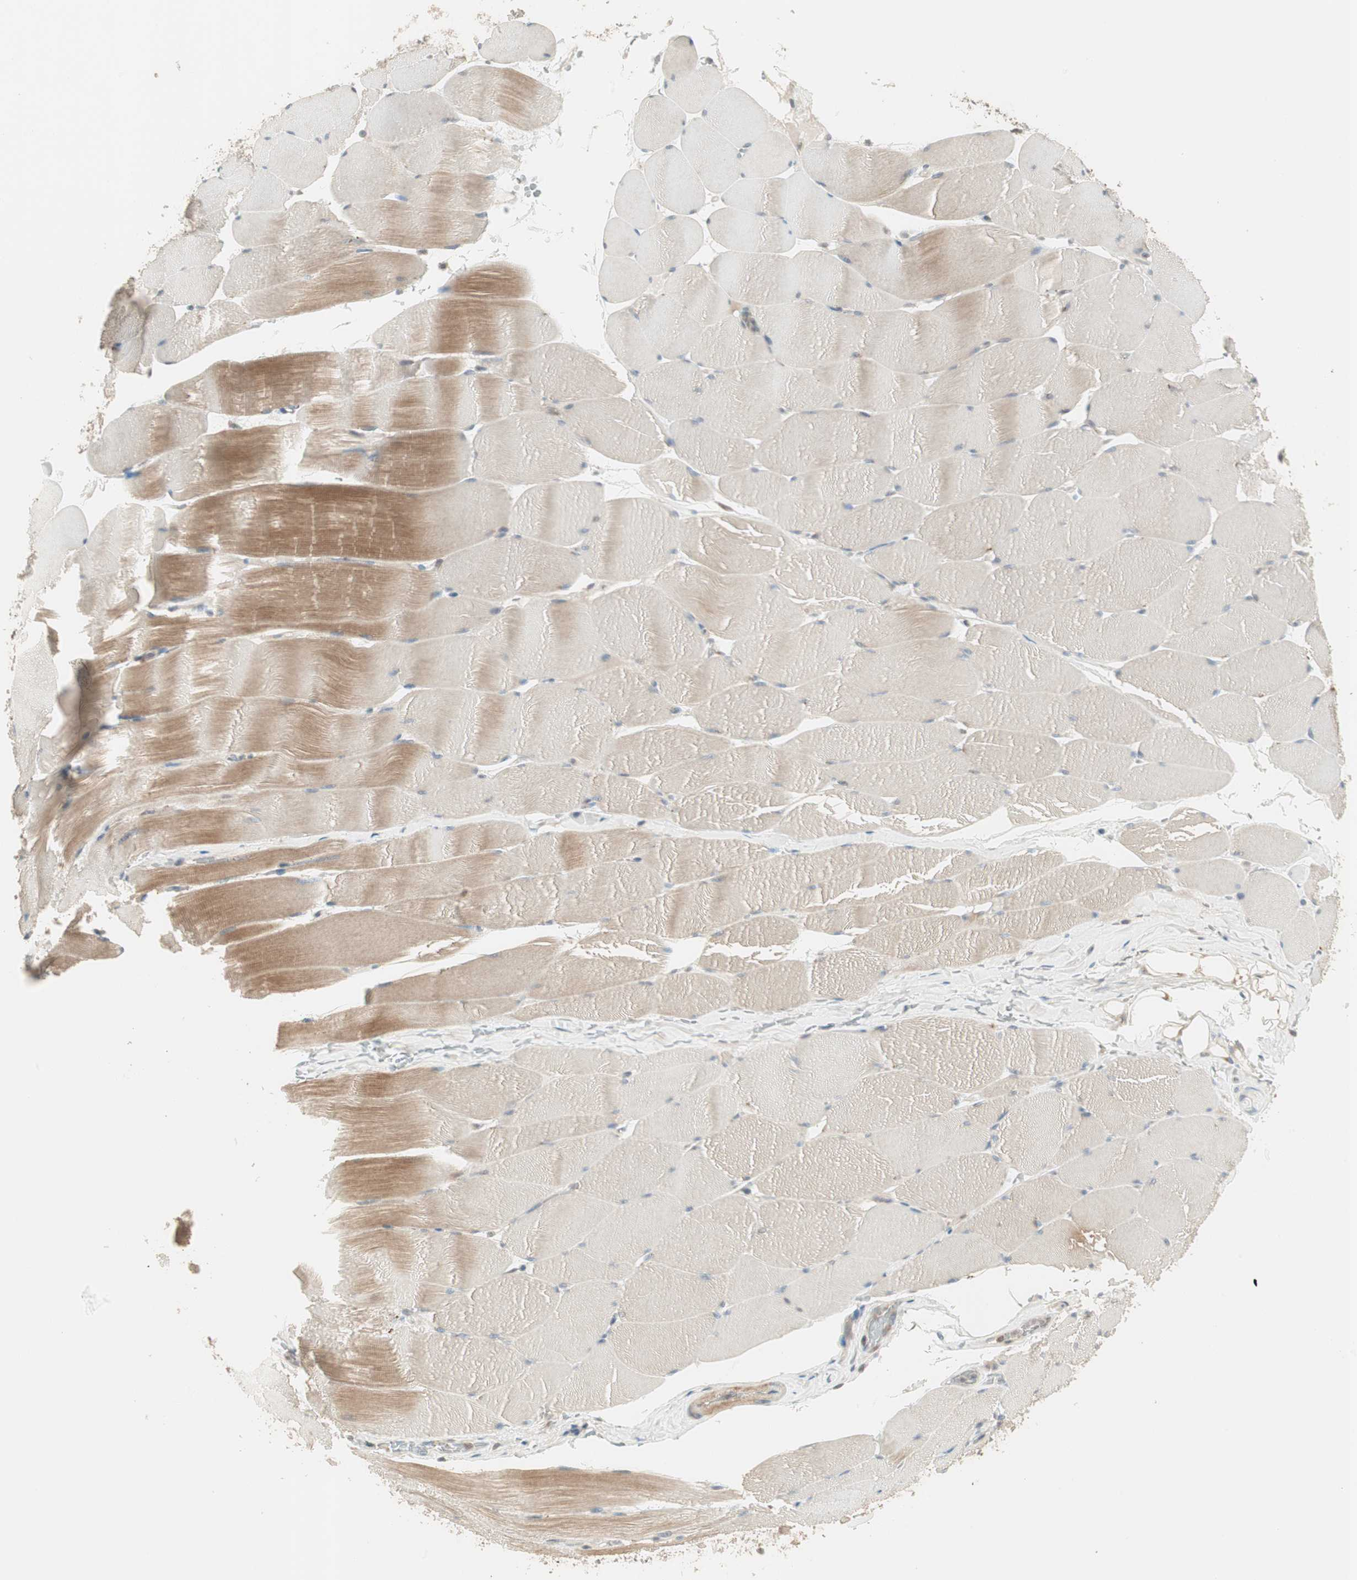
{"staining": {"intensity": "moderate", "quantity": "25%-75%", "location": "cytoplasmic/membranous"}, "tissue": "skeletal muscle", "cell_type": "Myocytes", "image_type": "normal", "snomed": [{"axis": "morphology", "description": "Normal tissue, NOS"}, {"axis": "topography", "description": "Skeletal muscle"}], "caption": "Benign skeletal muscle shows moderate cytoplasmic/membranous staining in approximately 25%-75% of myocytes, visualized by immunohistochemistry.", "gene": "SFRP1", "patient": {"sex": "male", "age": 62}}